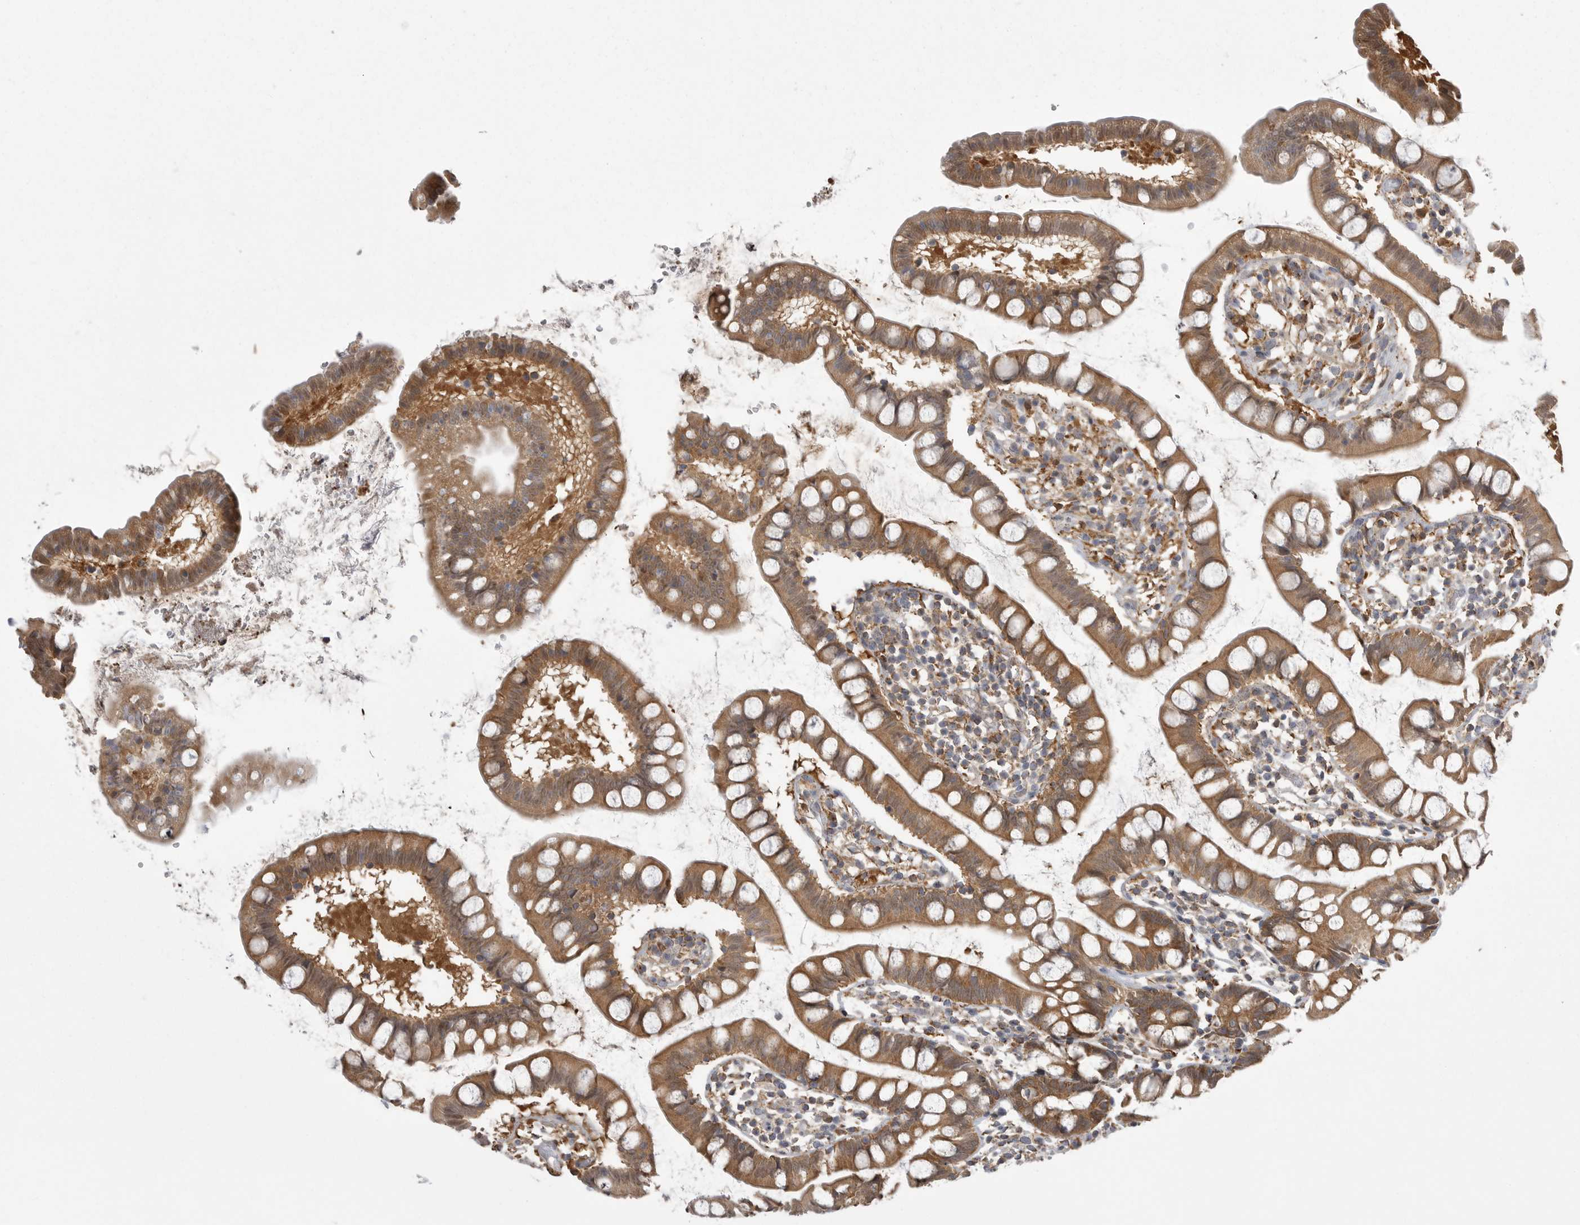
{"staining": {"intensity": "moderate", "quantity": ">75%", "location": "cytoplasmic/membranous"}, "tissue": "small intestine", "cell_type": "Glandular cells", "image_type": "normal", "snomed": [{"axis": "morphology", "description": "Normal tissue, NOS"}, {"axis": "topography", "description": "Small intestine"}], "caption": "Immunohistochemical staining of normal human small intestine reveals medium levels of moderate cytoplasmic/membranous staining in approximately >75% of glandular cells.", "gene": "KYAT3", "patient": {"sex": "female", "age": 84}}